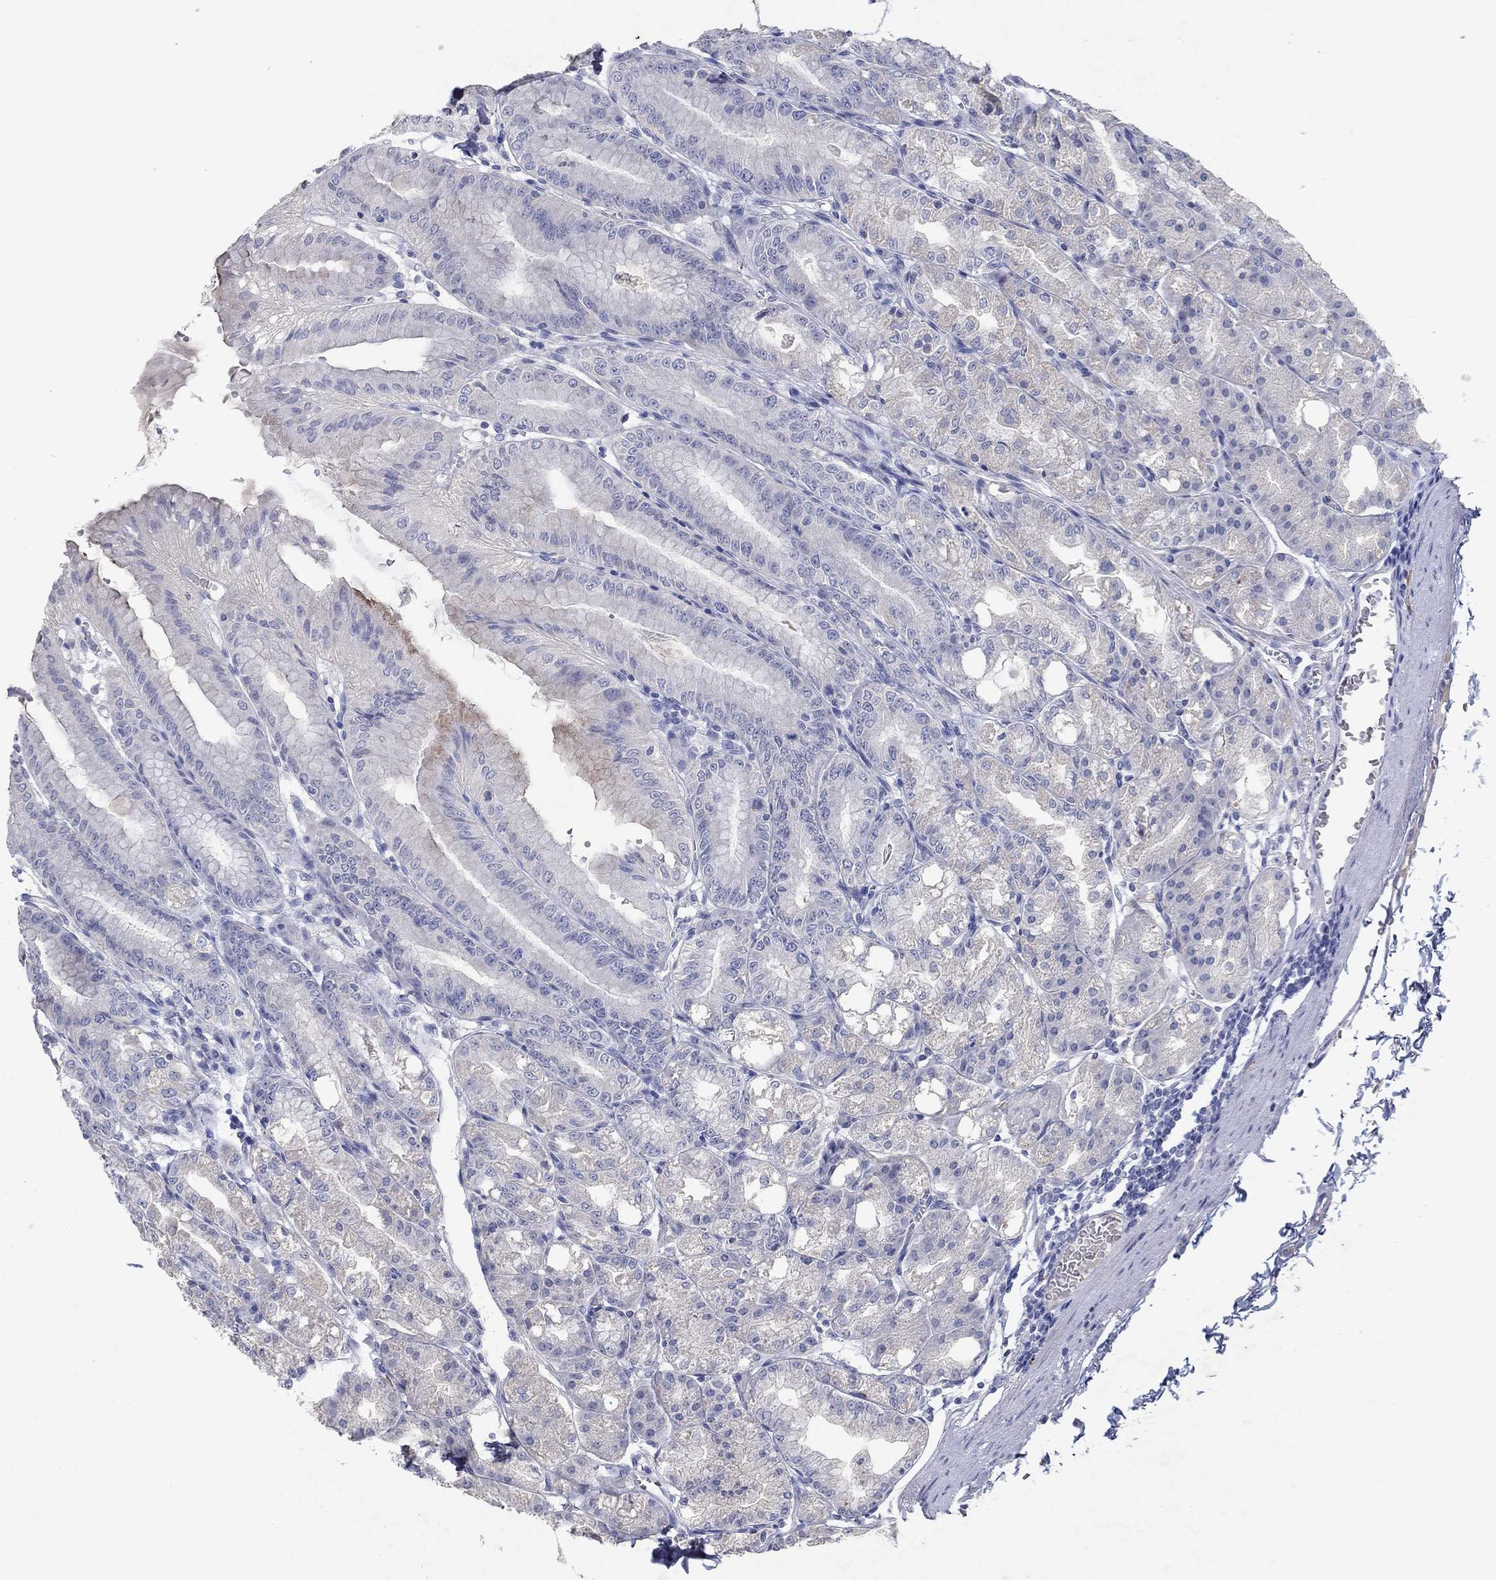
{"staining": {"intensity": "weak", "quantity": "<25%", "location": "cytoplasmic/membranous"}, "tissue": "stomach", "cell_type": "Glandular cells", "image_type": "normal", "snomed": [{"axis": "morphology", "description": "Normal tissue, NOS"}, {"axis": "topography", "description": "Stomach"}], "caption": "A high-resolution image shows IHC staining of benign stomach, which demonstrates no significant positivity in glandular cells. (DAB IHC with hematoxylin counter stain).", "gene": "KRT40", "patient": {"sex": "male", "age": 71}}